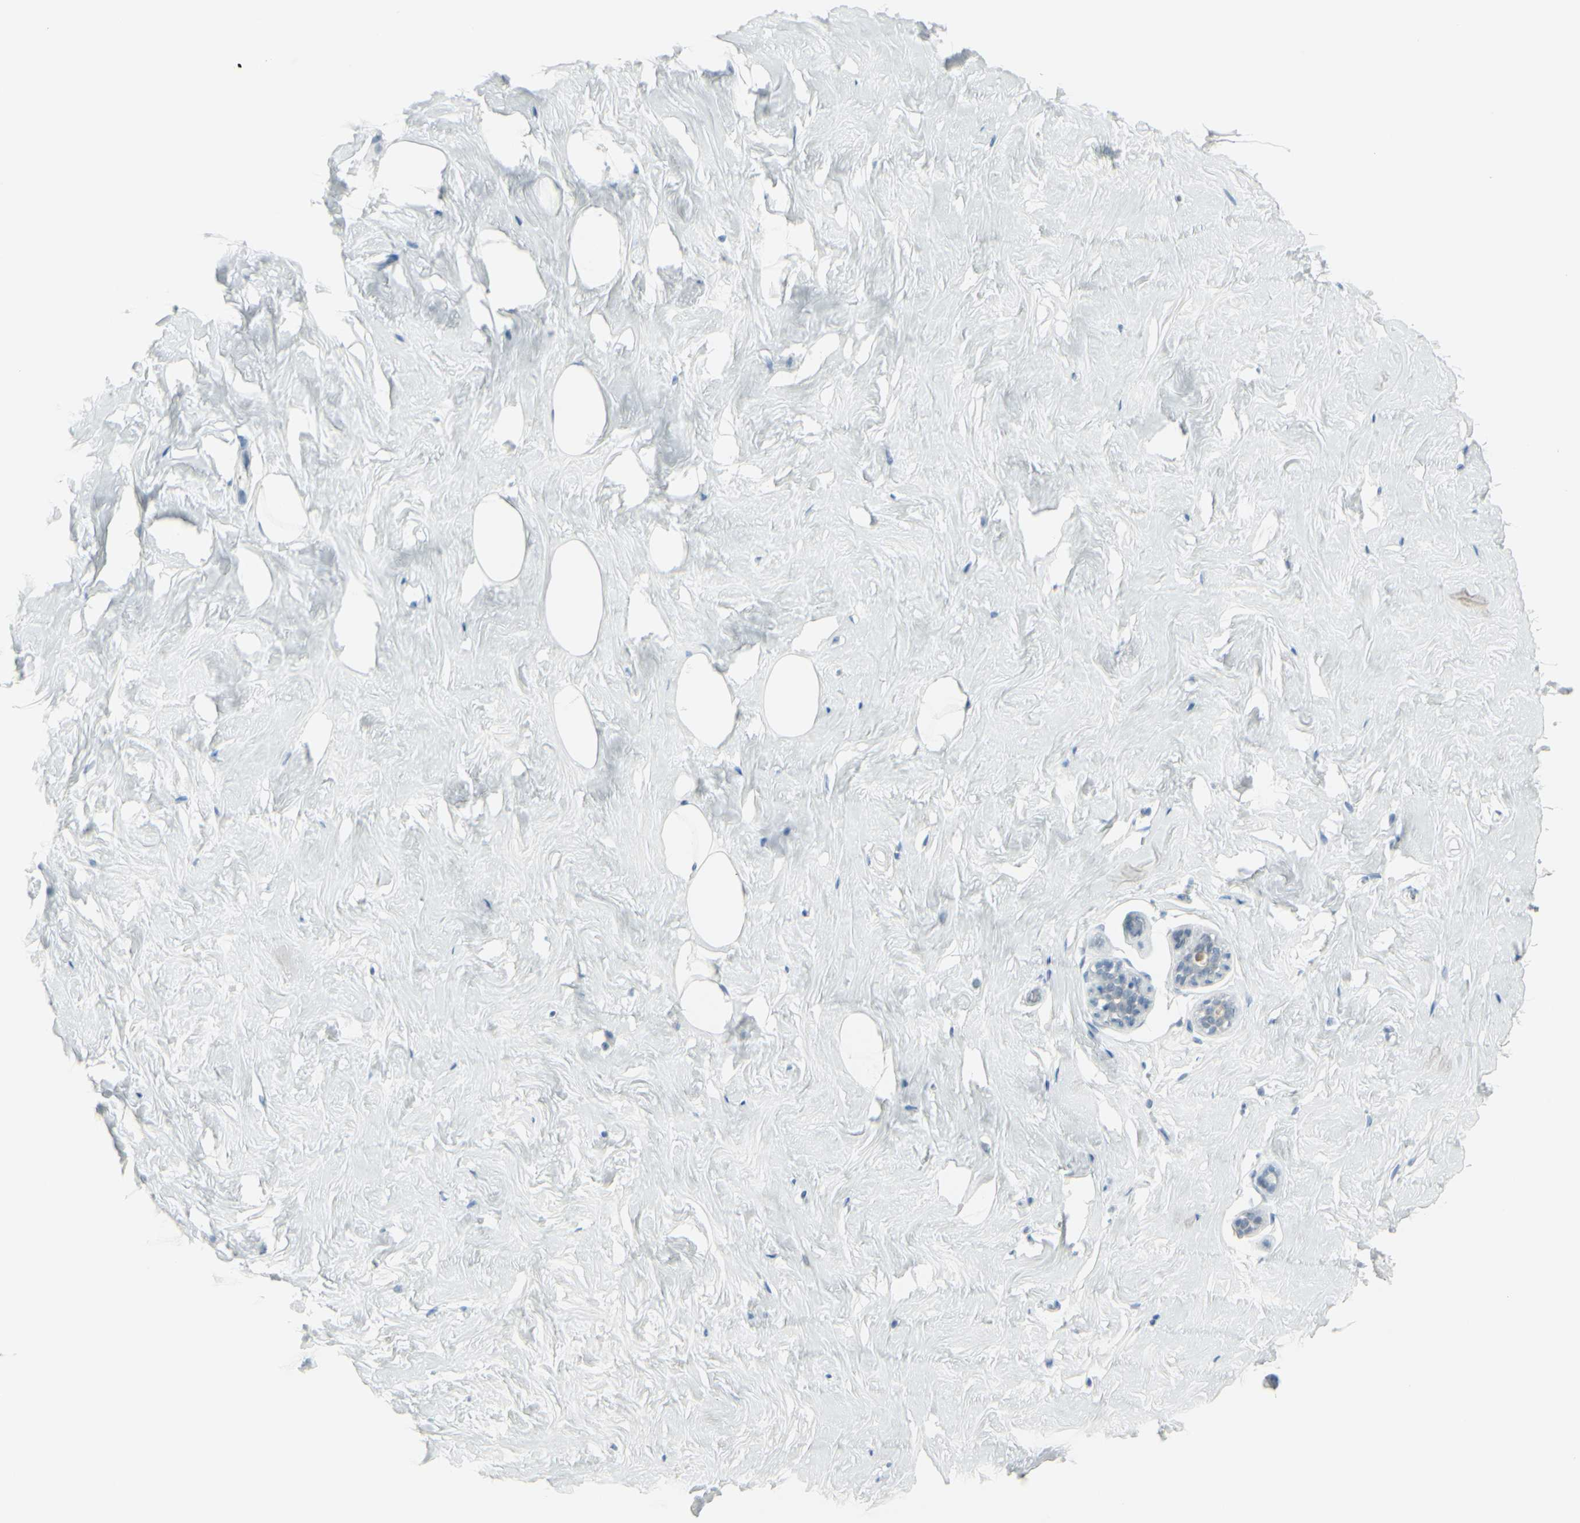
{"staining": {"intensity": "negative", "quantity": "none", "location": "none"}, "tissue": "breast", "cell_type": "Adipocytes", "image_type": "normal", "snomed": [{"axis": "morphology", "description": "Normal tissue, NOS"}, {"axis": "topography", "description": "Breast"}], "caption": "Human breast stained for a protein using IHC displays no positivity in adipocytes.", "gene": "RAB3A", "patient": {"sex": "female", "age": 75}}